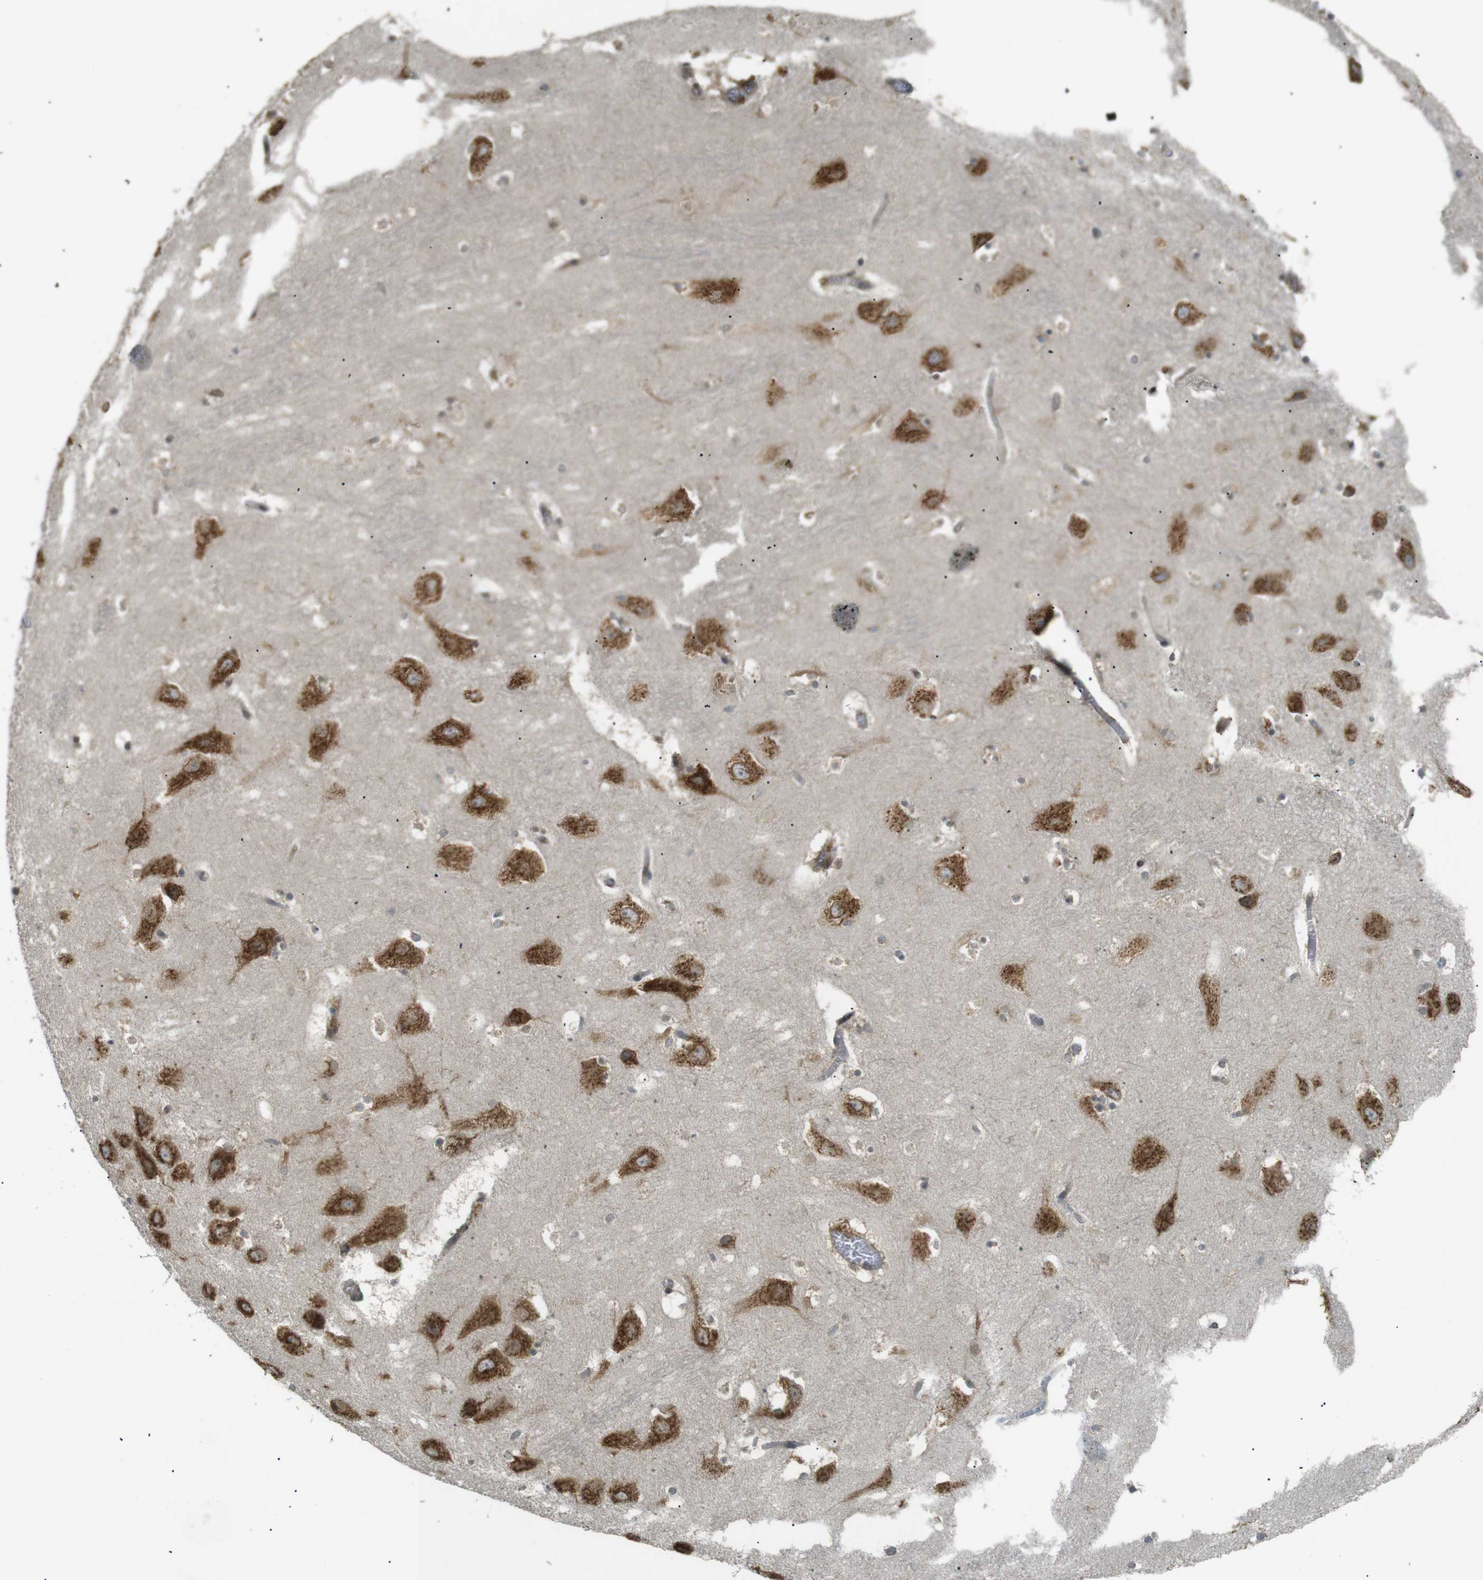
{"staining": {"intensity": "moderate", "quantity": "<25%", "location": "cytoplasmic/membranous"}, "tissue": "hippocampus", "cell_type": "Glial cells", "image_type": "normal", "snomed": [{"axis": "morphology", "description": "Normal tissue, NOS"}, {"axis": "topography", "description": "Hippocampus"}], "caption": "Immunohistochemical staining of unremarkable human hippocampus reveals low levels of moderate cytoplasmic/membranous positivity in approximately <25% of glial cells. The staining was performed using DAB, with brown indicating positive protein expression. Nuclei are stained blue with hematoxylin.", "gene": "TMED4", "patient": {"sex": "male", "age": 45}}